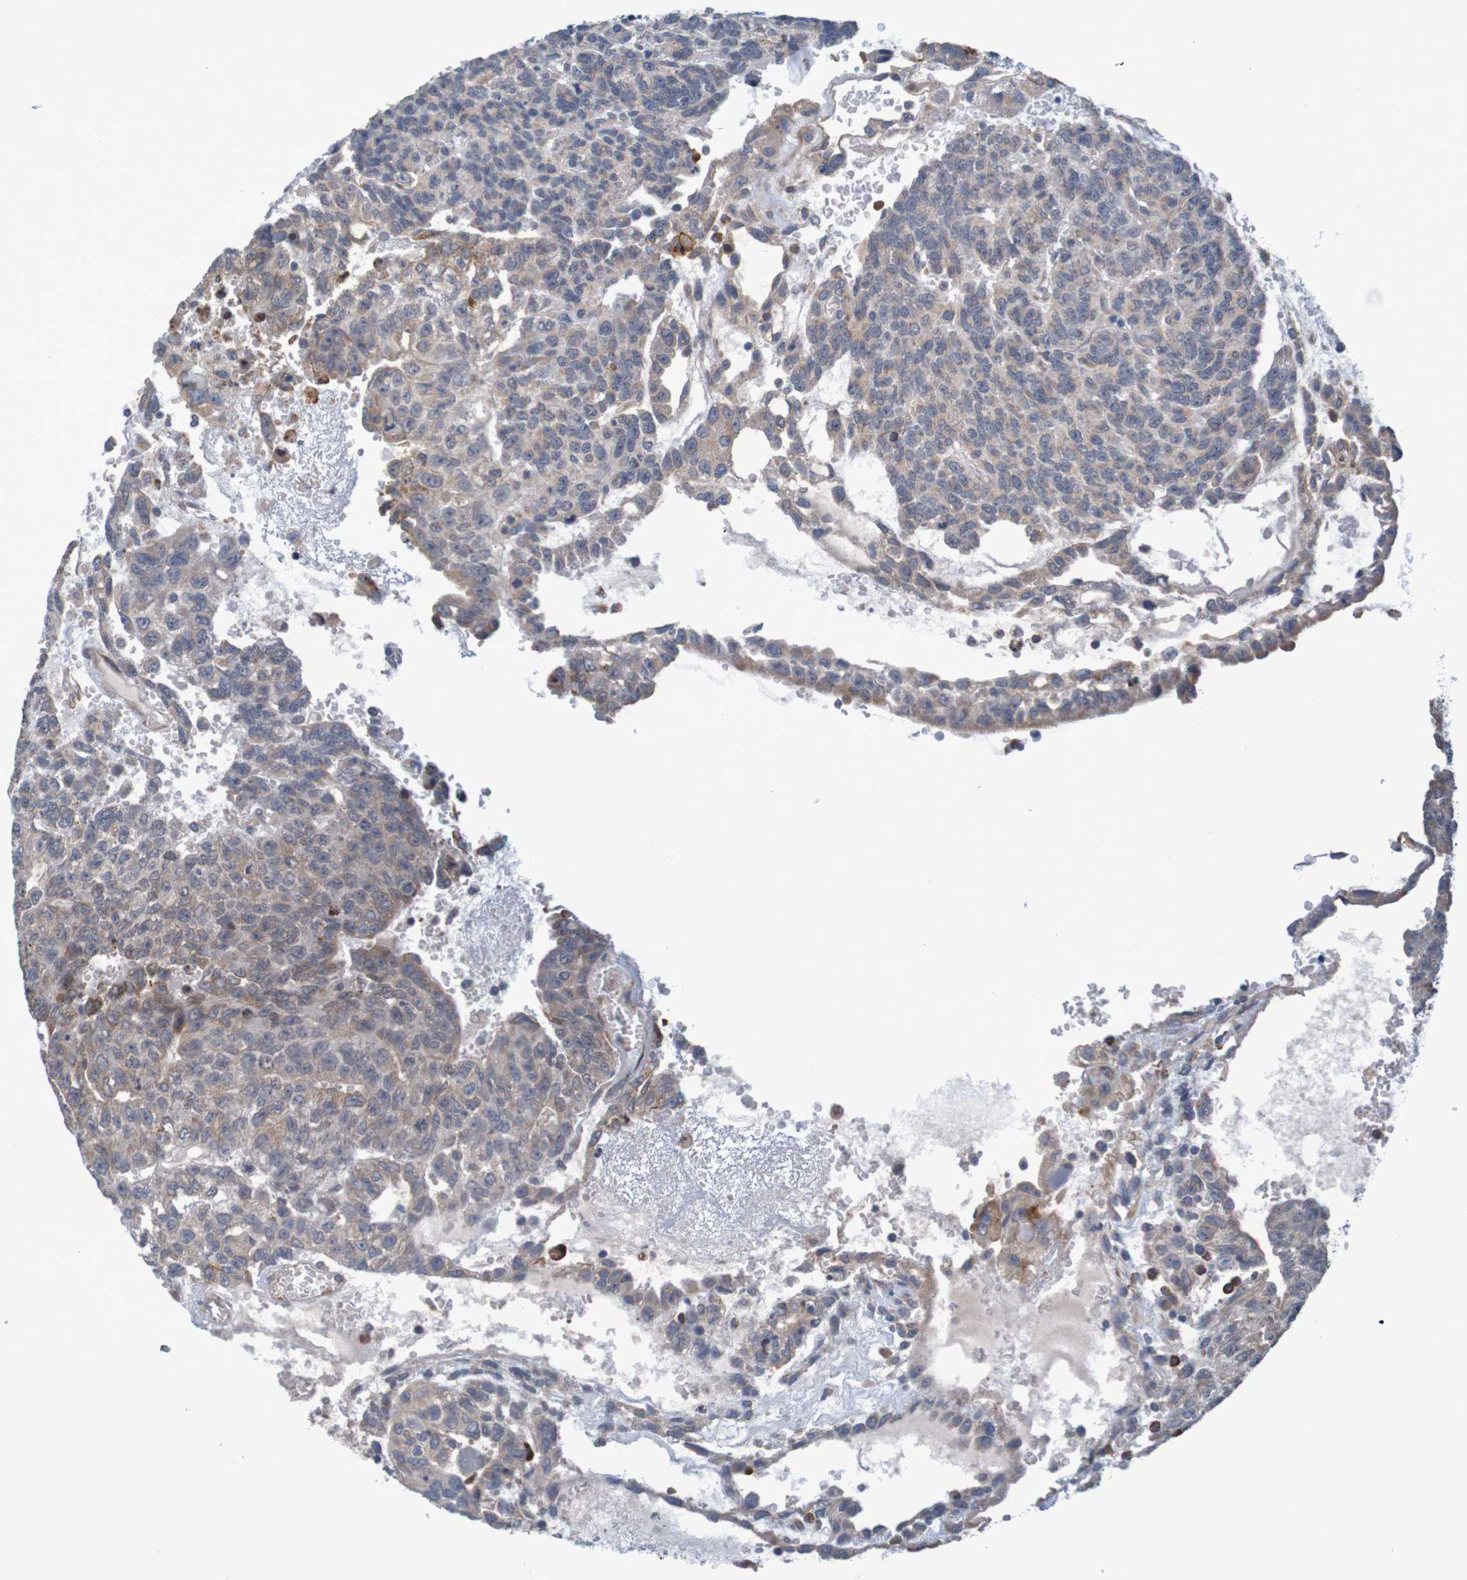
{"staining": {"intensity": "weak", "quantity": ">75%", "location": "cytoplasmic/membranous"}, "tissue": "testis cancer", "cell_type": "Tumor cells", "image_type": "cancer", "snomed": [{"axis": "morphology", "description": "Seminoma, NOS"}, {"axis": "morphology", "description": "Carcinoma, Embryonal, NOS"}, {"axis": "topography", "description": "Testis"}], "caption": "Human testis embryonal carcinoma stained with a brown dye demonstrates weak cytoplasmic/membranous positive positivity in about >75% of tumor cells.", "gene": "CLDN18", "patient": {"sex": "male", "age": 52}}